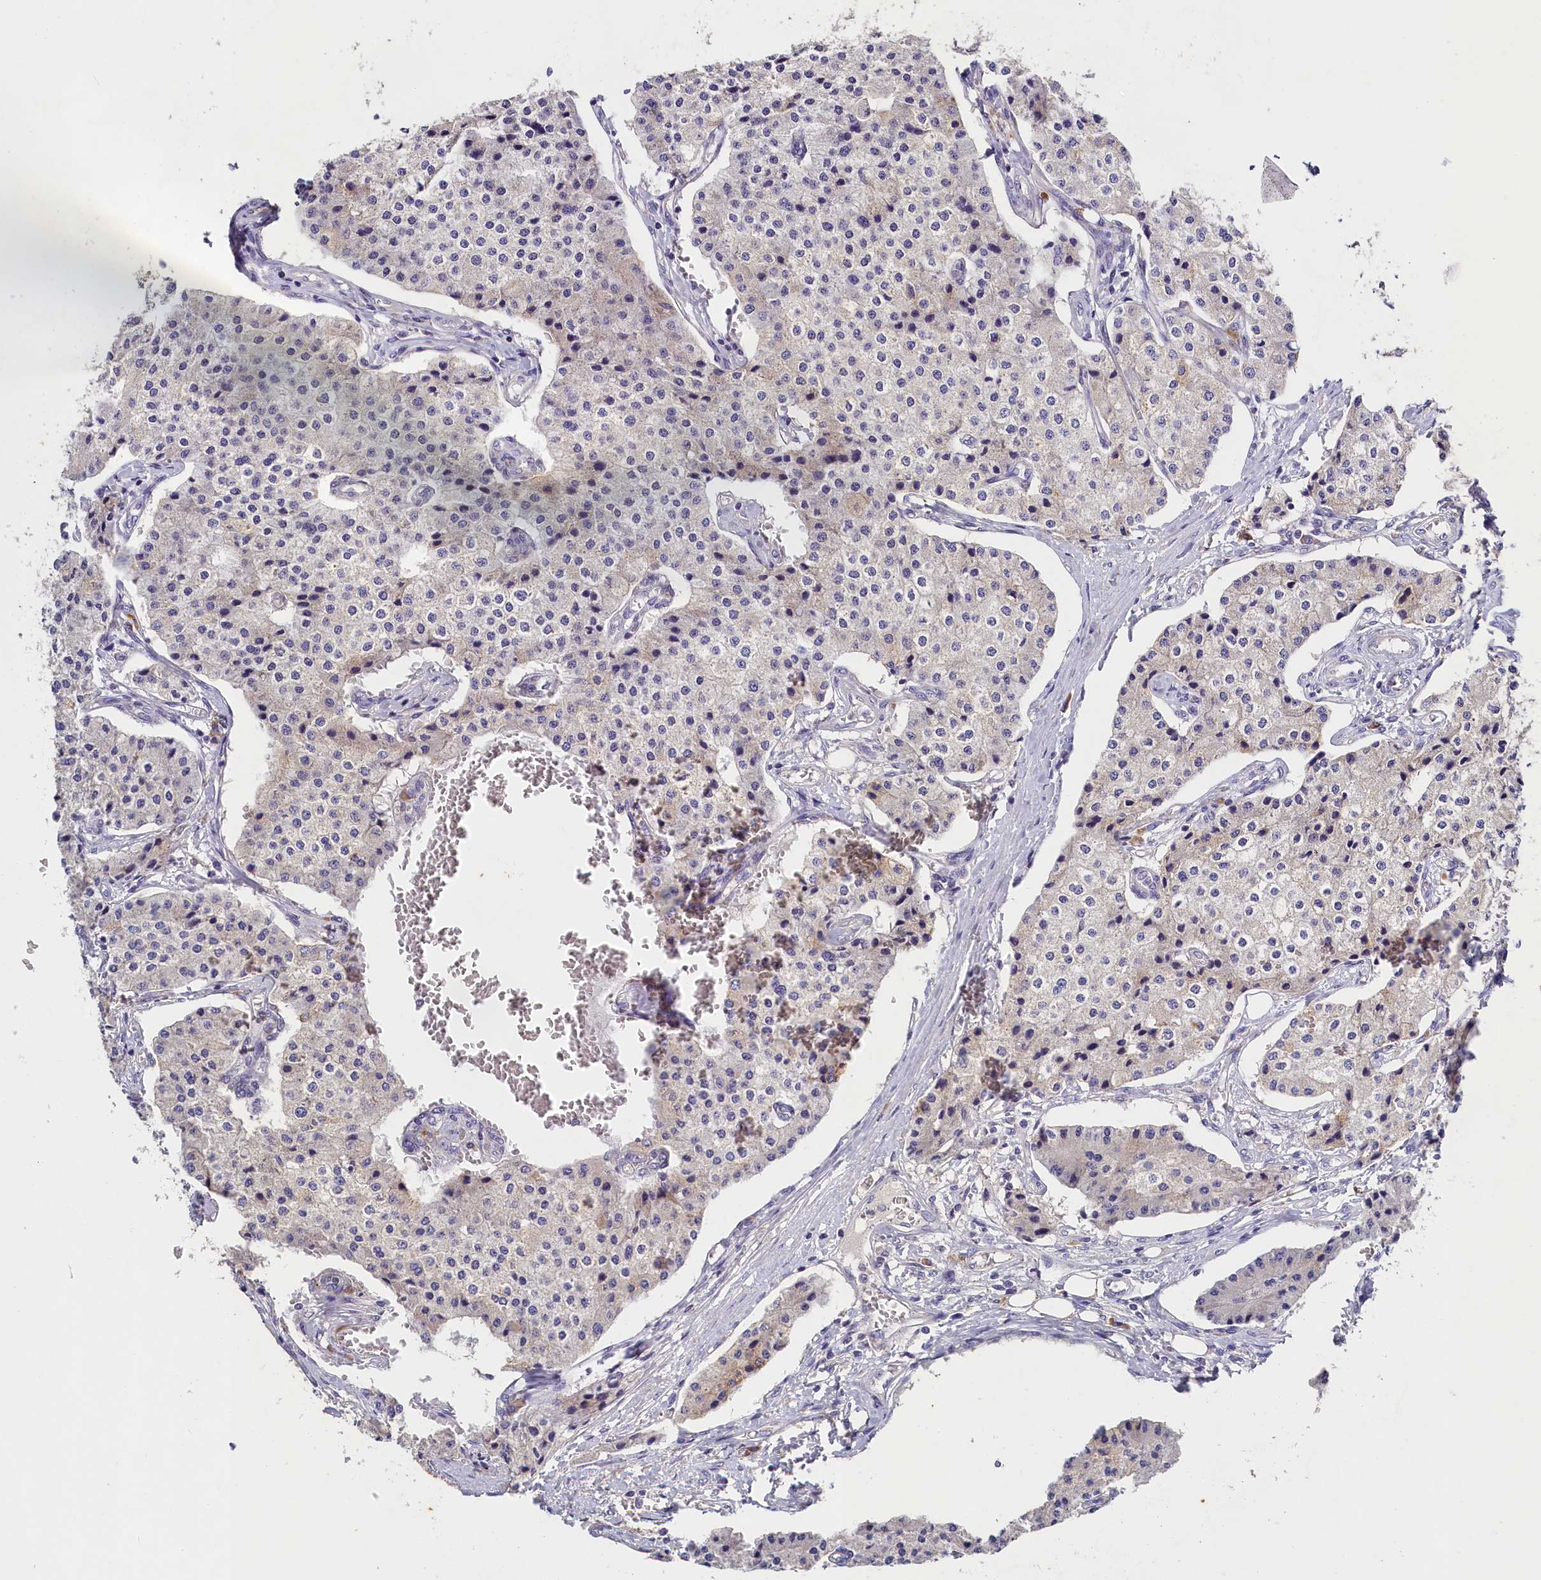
{"staining": {"intensity": "negative", "quantity": "none", "location": "none"}, "tissue": "carcinoid", "cell_type": "Tumor cells", "image_type": "cancer", "snomed": [{"axis": "morphology", "description": "Carcinoid, malignant, NOS"}, {"axis": "topography", "description": "Colon"}], "caption": "Micrograph shows no significant protein expression in tumor cells of carcinoid (malignant).", "gene": "ST7L", "patient": {"sex": "female", "age": 52}}